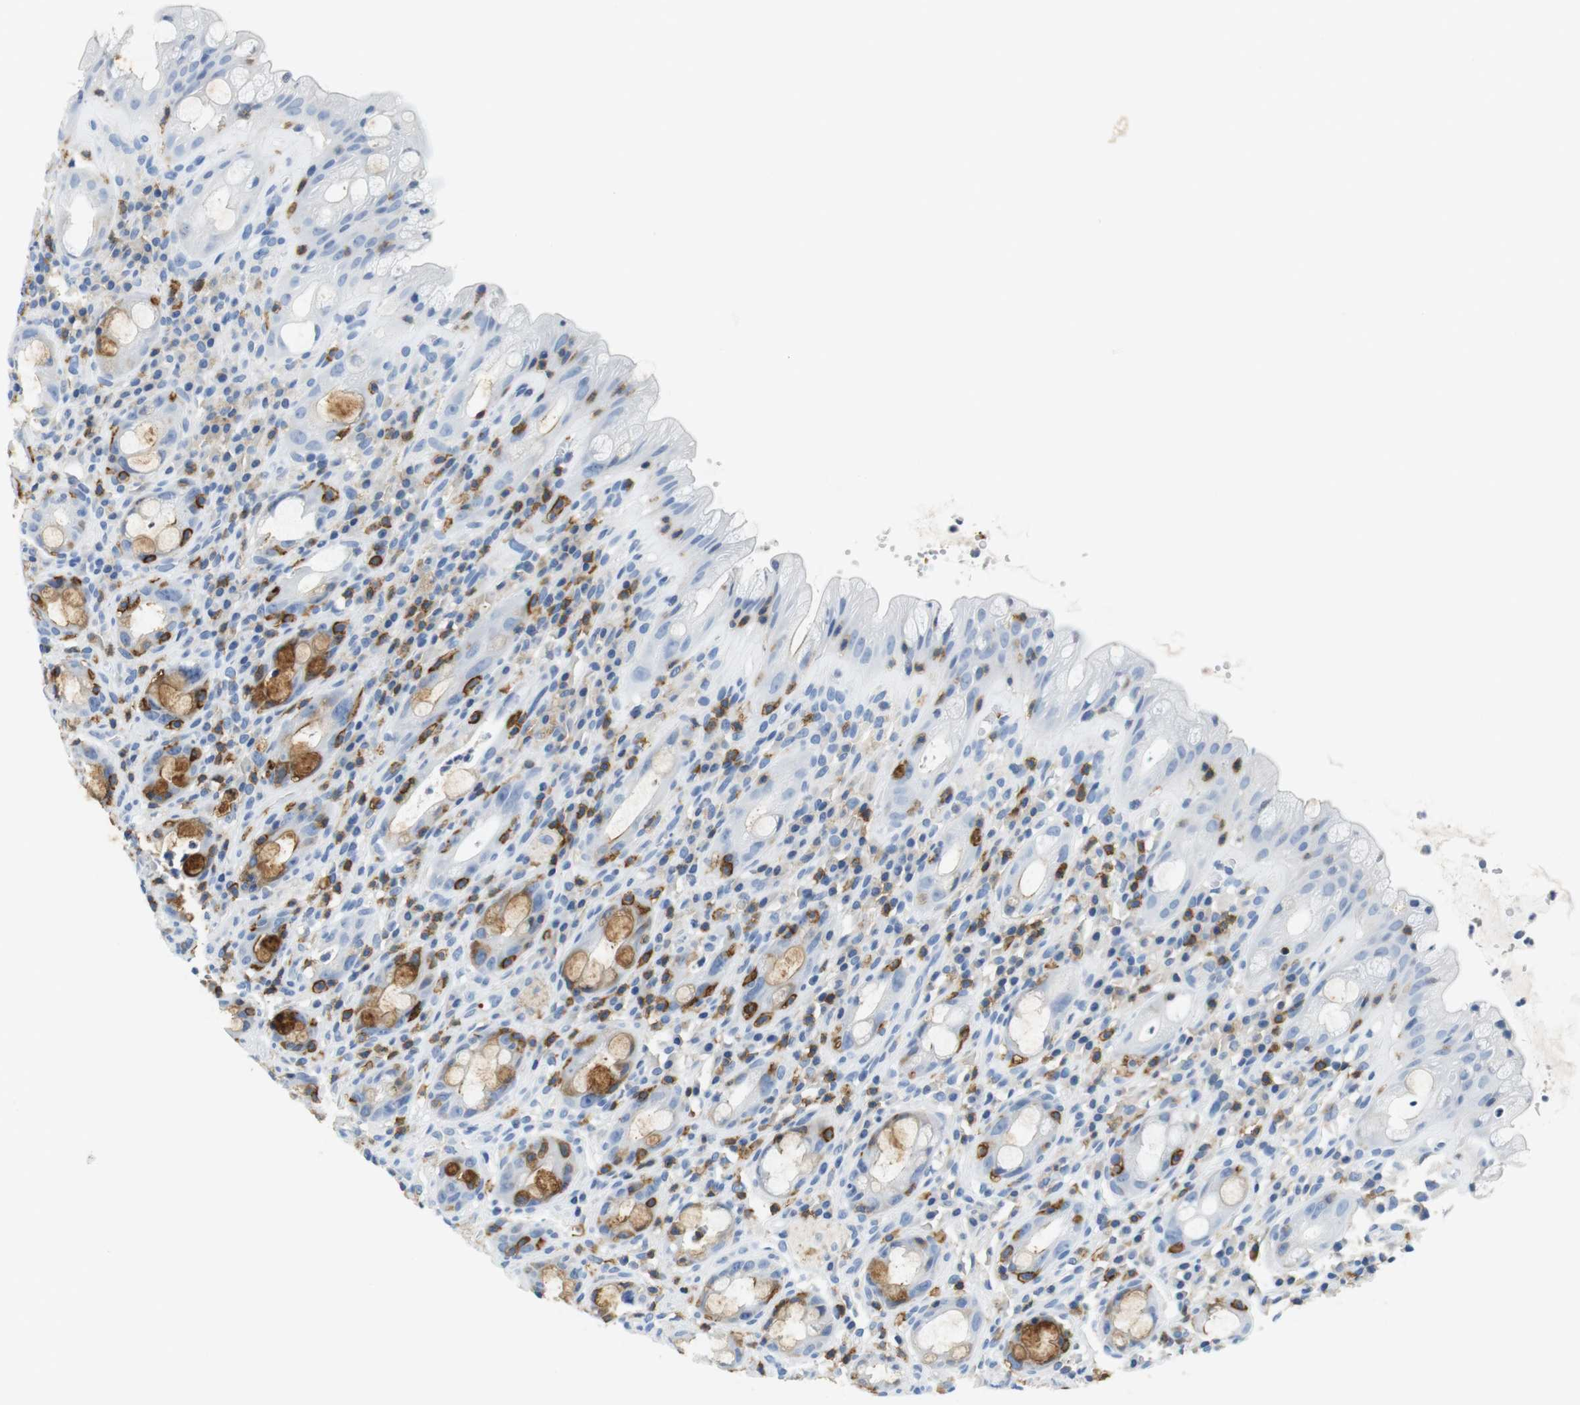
{"staining": {"intensity": "moderate", "quantity": "<25%", "location": "cytoplasmic/membranous"}, "tissue": "rectum", "cell_type": "Glandular cells", "image_type": "normal", "snomed": [{"axis": "morphology", "description": "Normal tissue, NOS"}, {"axis": "topography", "description": "Rectum"}], "caption": "This is an image of IHC staining of normal rectum, which shows moderate positivity in the cytoplasmic/membranous of glandular cells.", "gene": "LAT", "patient": {"sex": "male", "age": 44}}